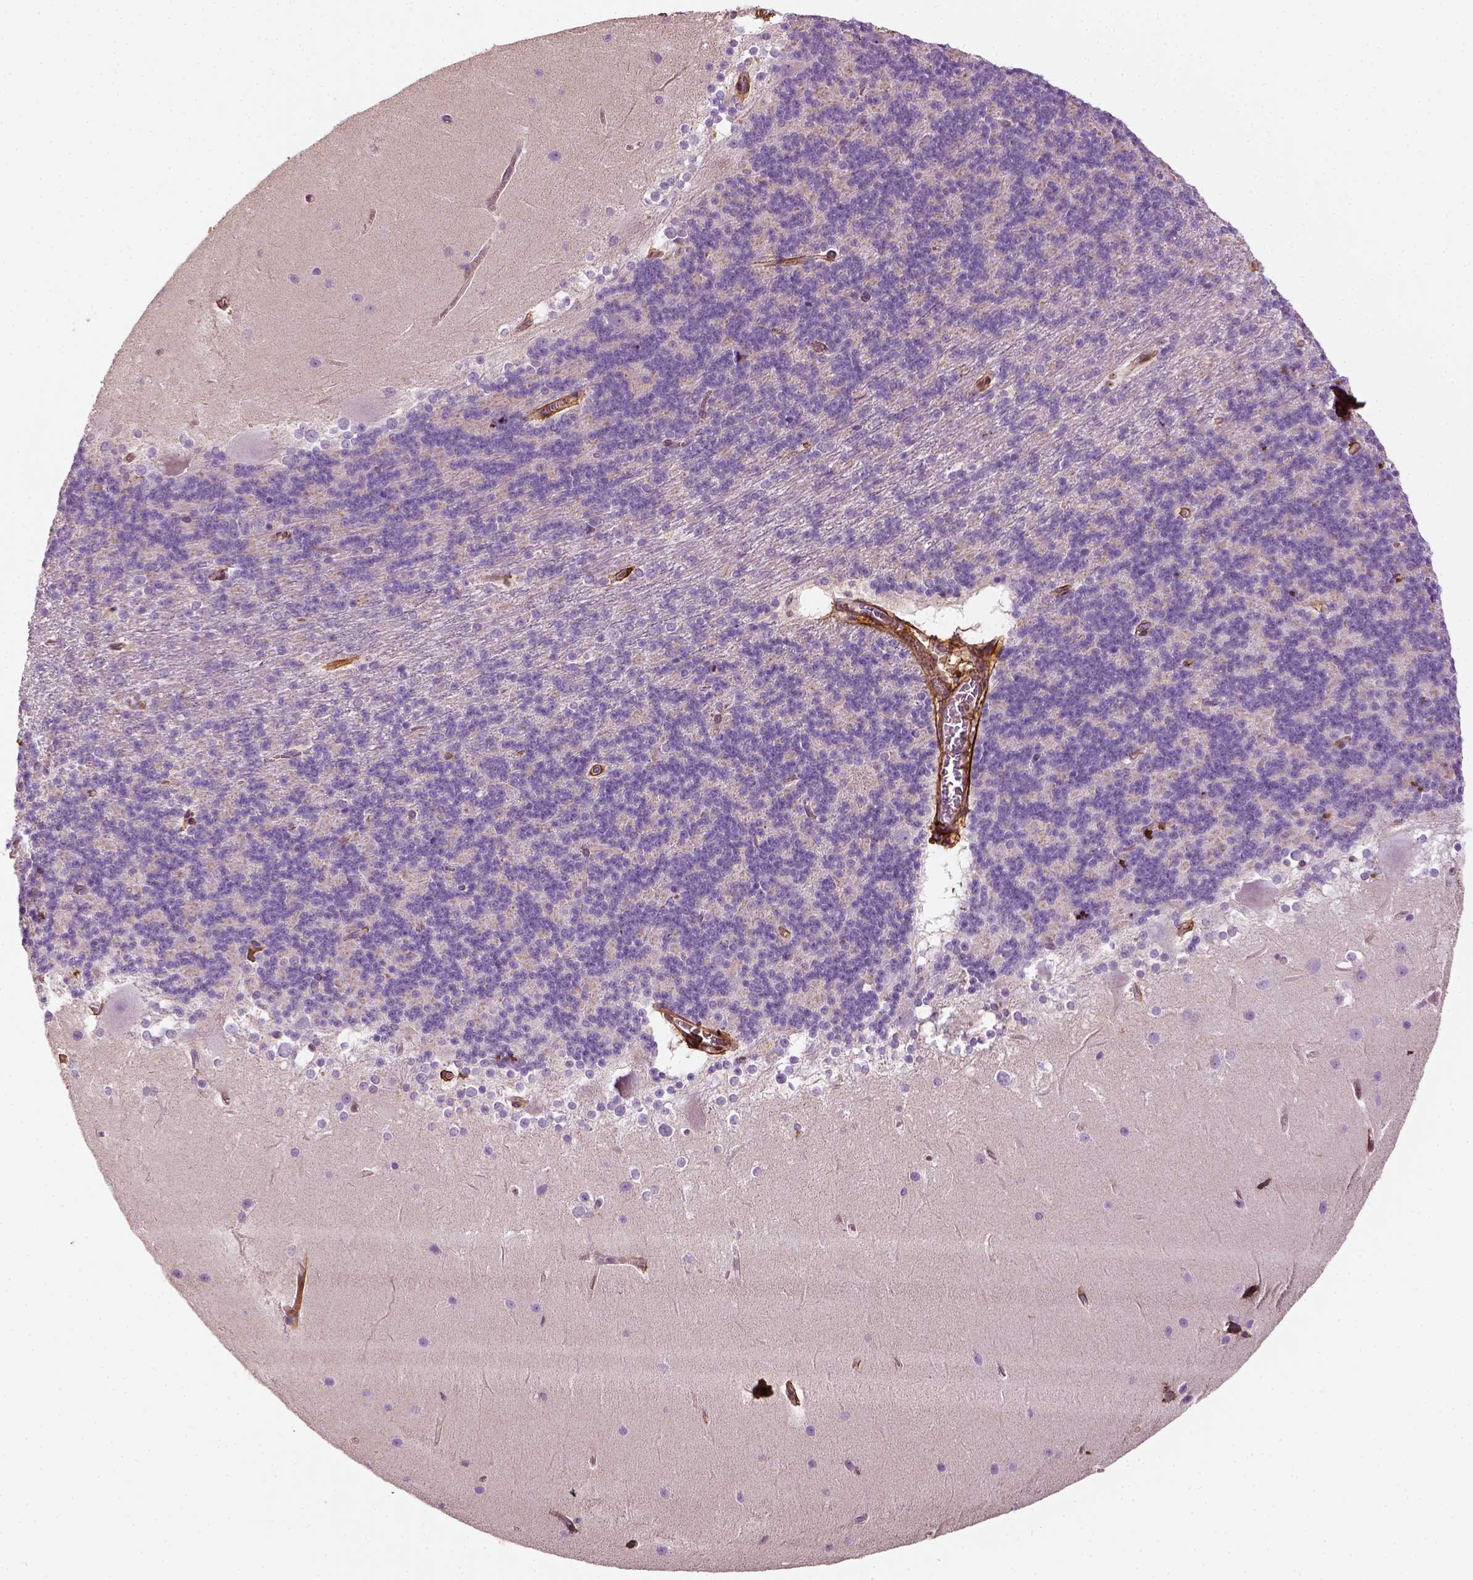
{"staining": {"intensity": "negative", "quantity": "none", "location": "none"}, "tissue": "cerebellum", "cell_type": "Cells in granular layer", "image_type": "normal", "snomed": [{"axis": "morphology", "description": "Normal tissue, NOS"}, {"axis": "topography", "description": "Cerebellum"}], "caption": "Immunohistochemistry of benign cerebellum exhibits no staining in cells in granular layer.", "gene": "COL6A2", "patient": {"sex": "female", "age": 19}}